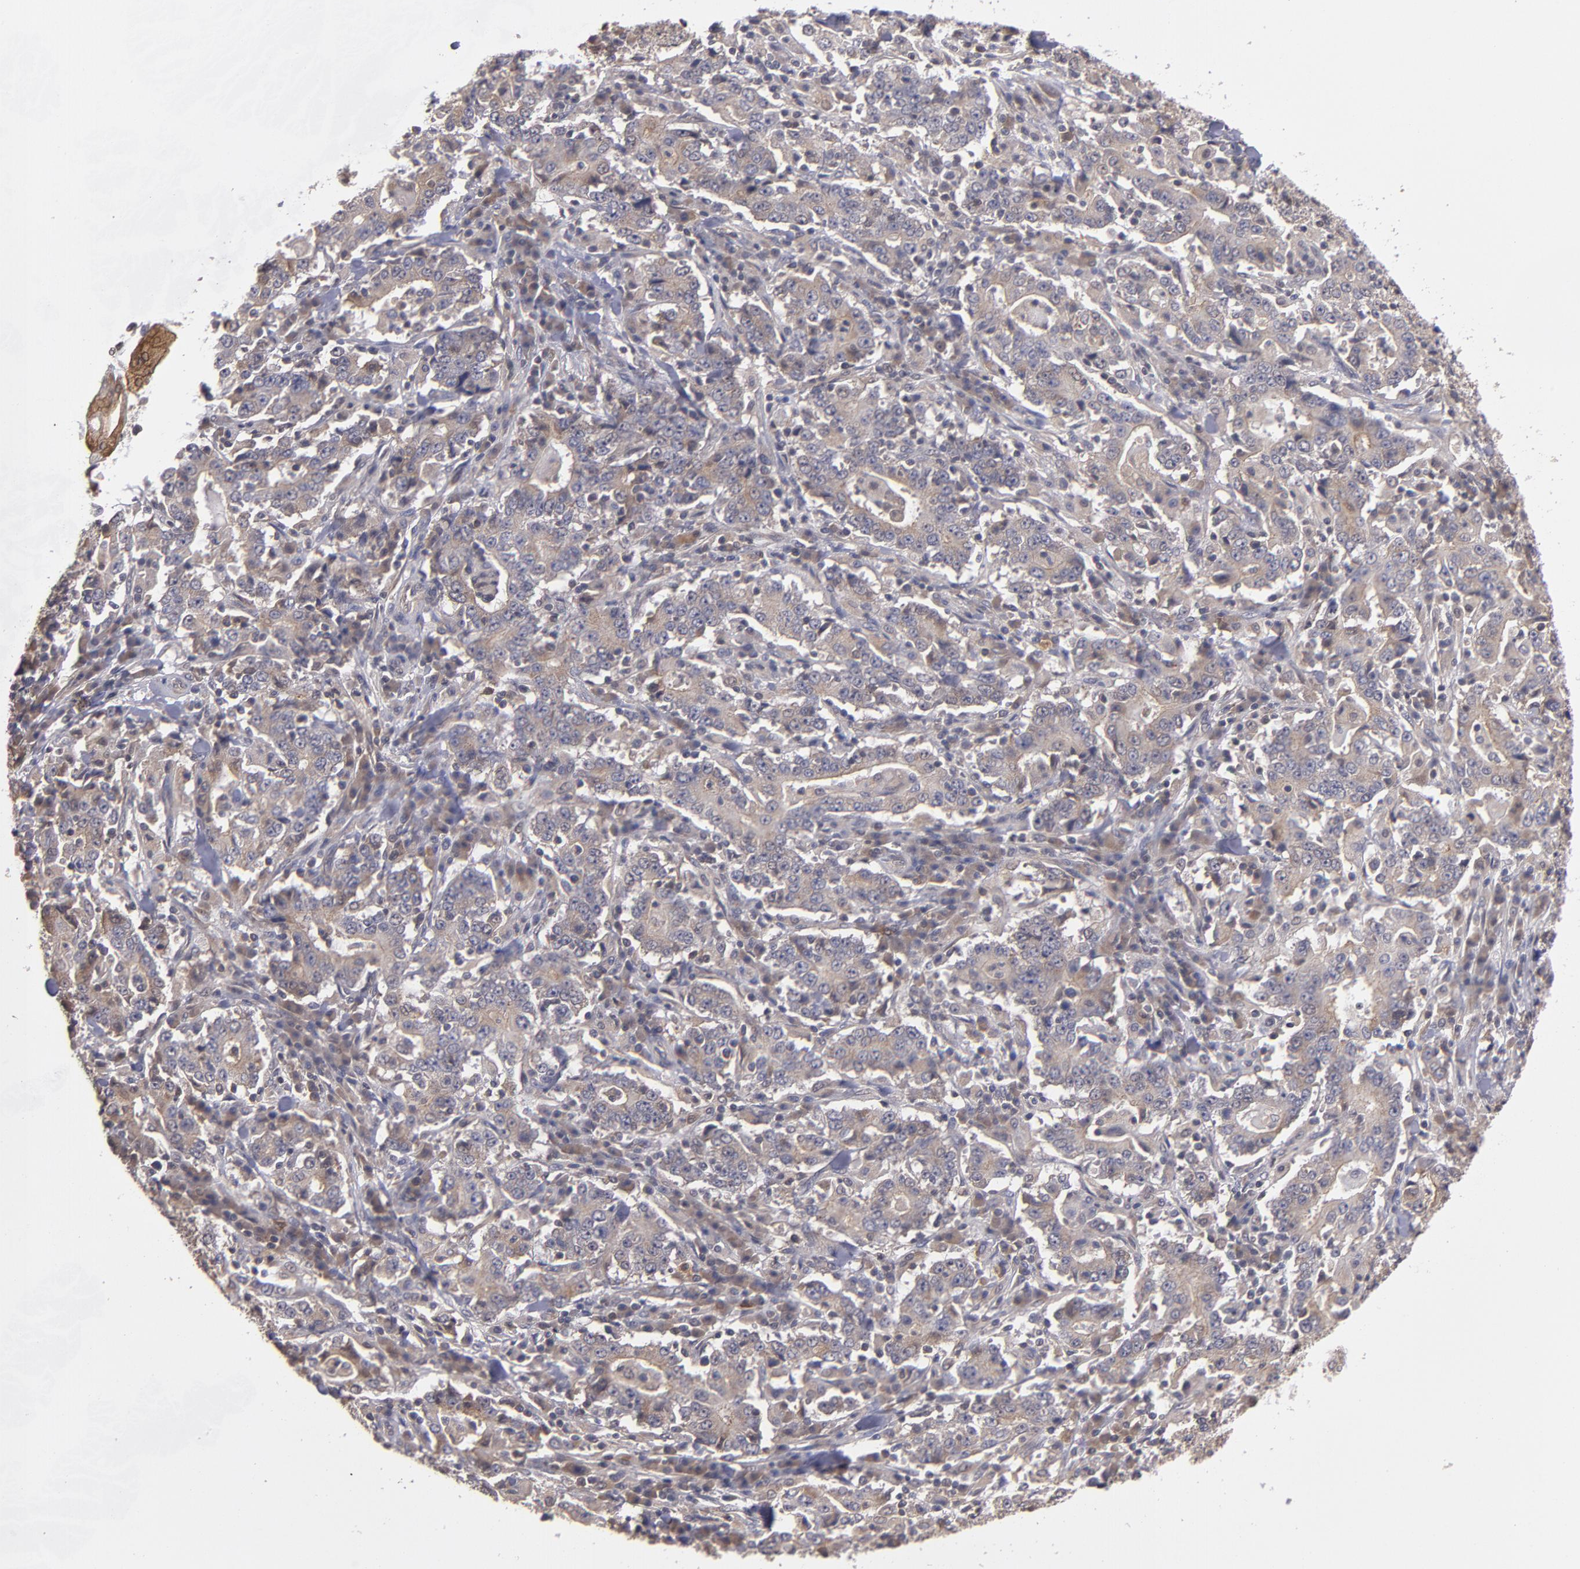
{"staining": {"intensity": "weak", "quantity": ">75%", "location": "cytoplasmic/membranous"}, "tissue": "stomach cancer", "cell_type": "Tumor cells", "image_type": "cancer", "snomed": [{"axis": "morphology", "description": "Normal tissue, NOS"}, {"axis": "morphology", "description": "Adenocarcinoma, NOS"}, {"axis": "topography", "description": "Stomach, upper"}, {"axis": "topography", "description": "Stomach"}], "caption": "Stomach cancer tissue demonstrates weak cytoplasmic/membranous staining in about >75% of tumor cells", "gene": "CTSO", "patient": {"sex": "male", "age": 59}}